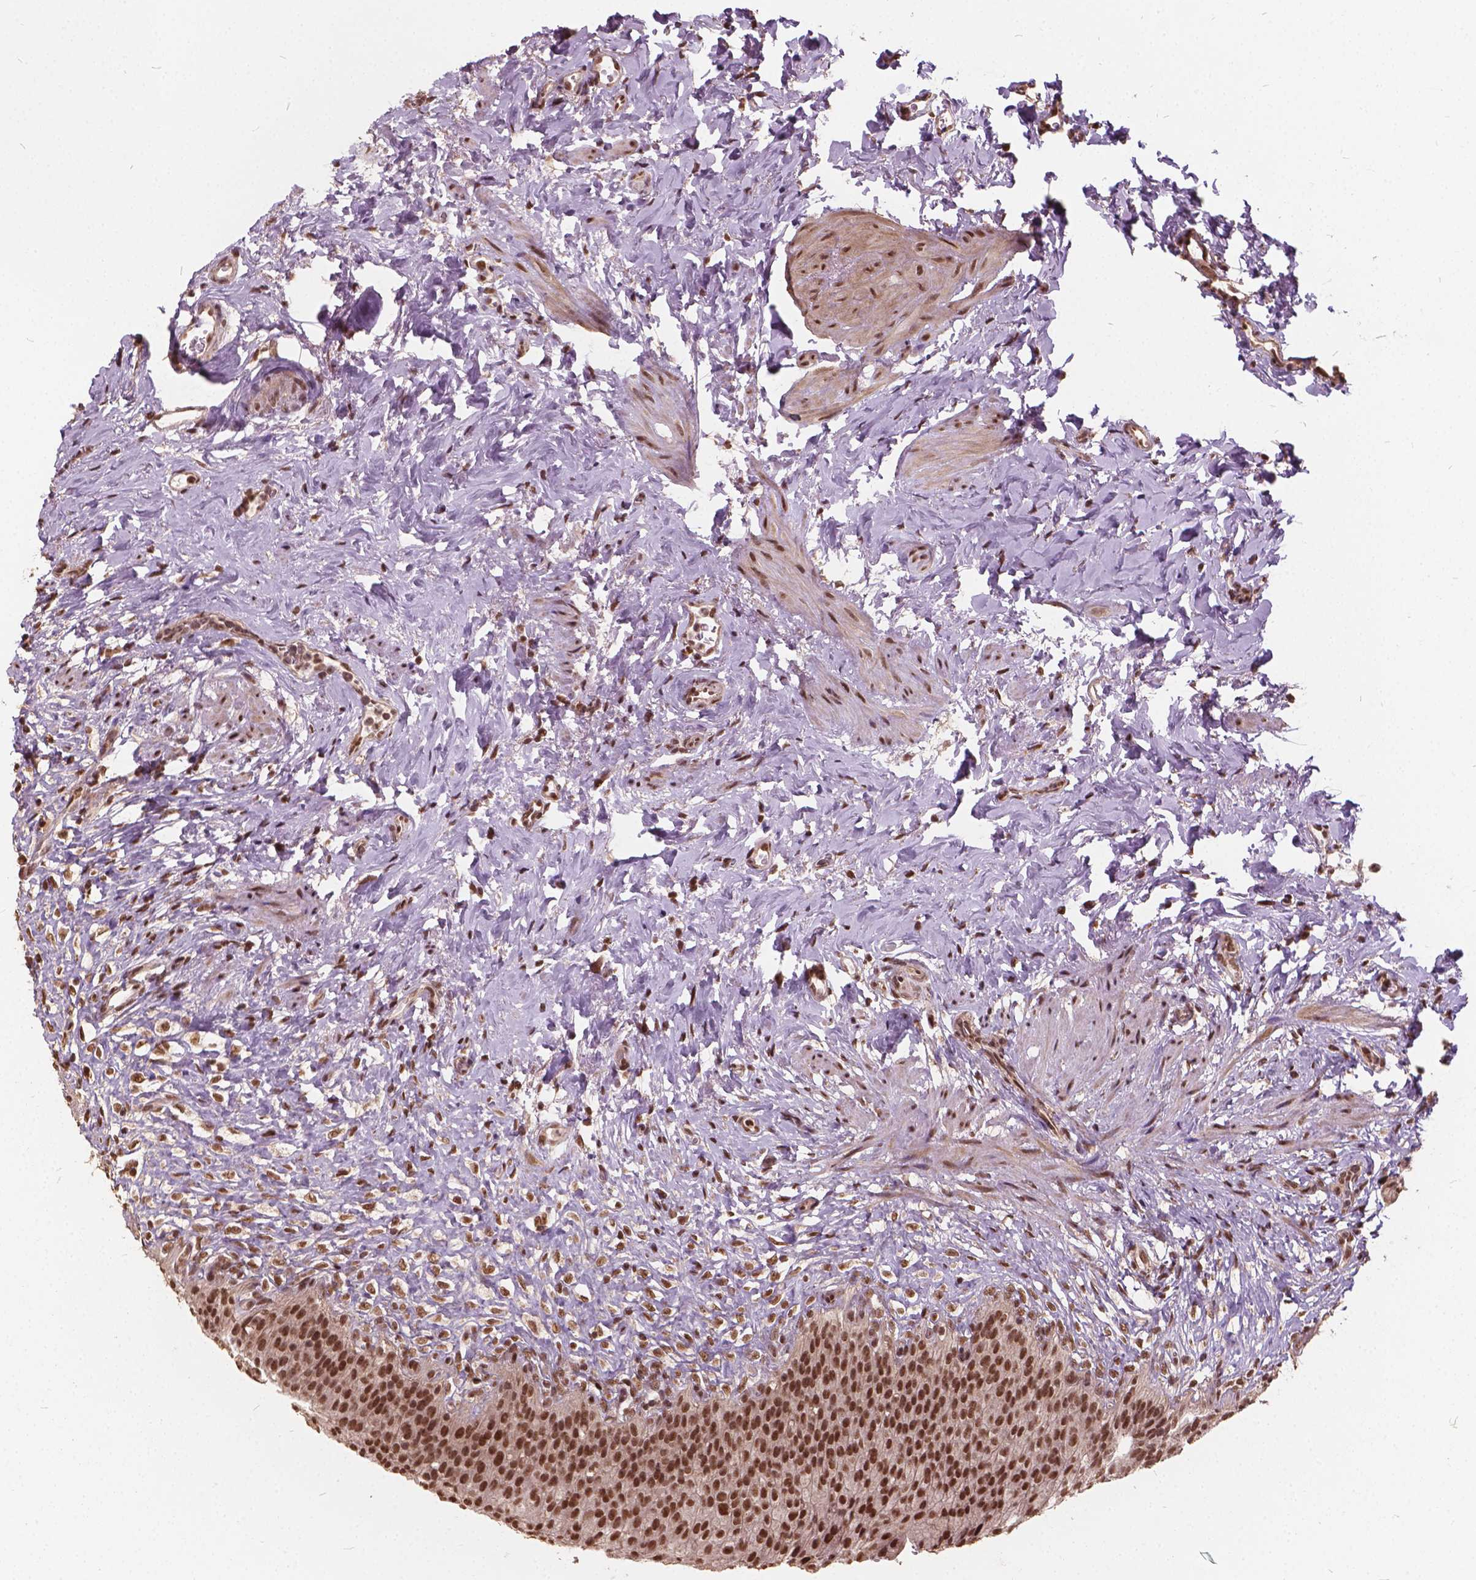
{"staining": {"intensity": "strong", "quantity": ">75%", "location": "nuclear"}, "tissue": "urinary bladder", "cell_type": "Urothelial cells", "image_type": "normal", "snomed": [{"axis": "morphology", "description": "Normal tissue, NOS"}, {"axis": "topography", "description": "Urinary bladder"}, {"axis": "topography", "description": "Prostate"}], "caption": "Immunohistochemistry (IHC) staining of benign urinary bladder, which exhibits high levels of strong nuclear expression in about >75% of urothelial cells indicating strong nuclear protein staining. The staining was performed using DAB (3,3'-diaminobenzidine) (brown) for protein detection and nuclei were counterstained in hematoxylin (blue).", "gene": "GPS2", "patient": {"sex": "male", "age": 76}}